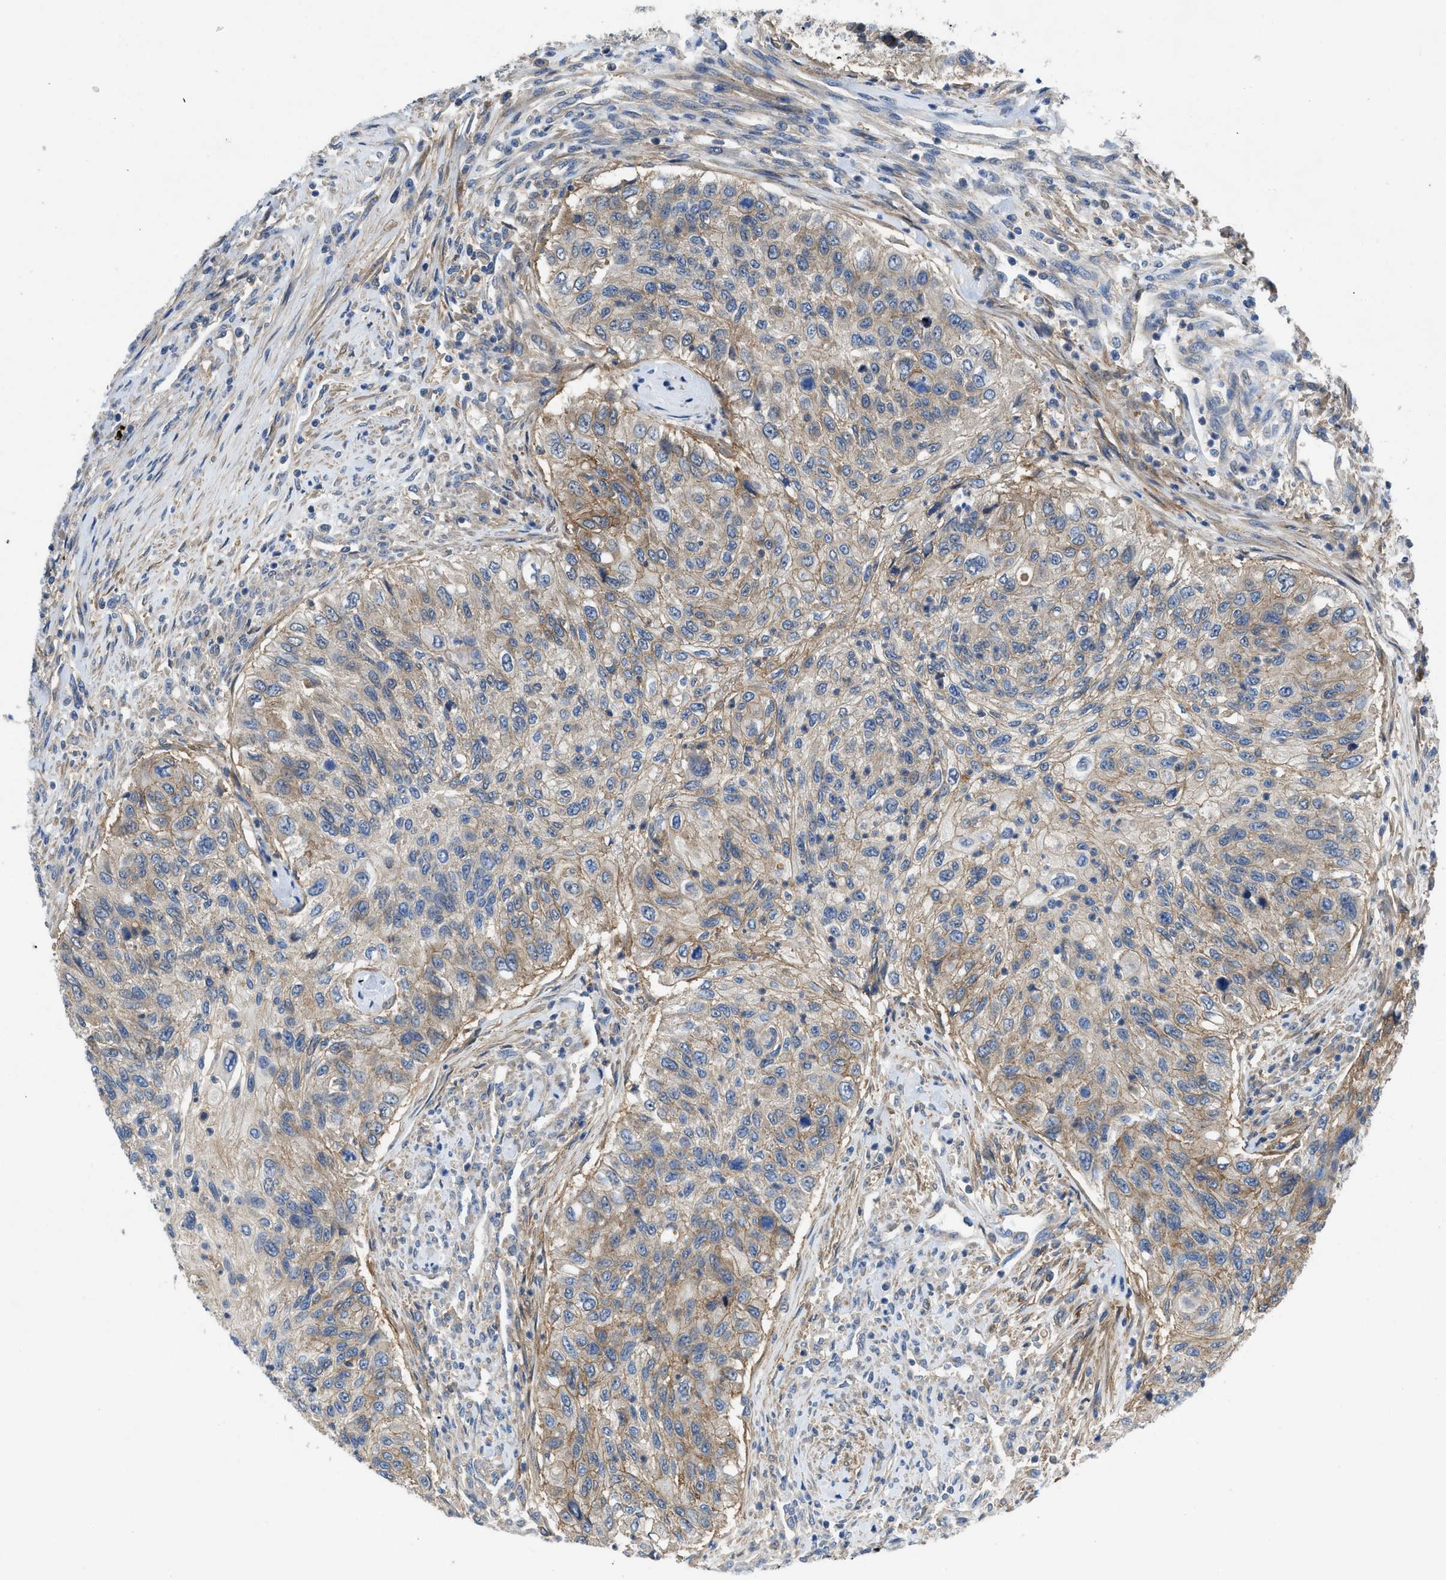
{"staining": {"intensity": "weak", "quantity": ">75%", "location": "cytoplasmic/membranous"}, "tissue": "urothelial cancer", "cell_type": "Tumor cells", "image_type": "cancer", "snomed": [{"axis": "morphology", "description": "Urothelial carcinoma, High grade"}, {"axis": "topography", "description": "Urinary bladder"}], "caption": "Protein staining reveals weak cytoplasmic/membranous positivity in about >75% of tumor cells in urothelial cancer. (Stains: DAB in brown, nuclei in blue, Microscopy: brightfield microscopy at high magnification).", "gene": "PANX1", "patient": {"sex": "female", "age": 60}}